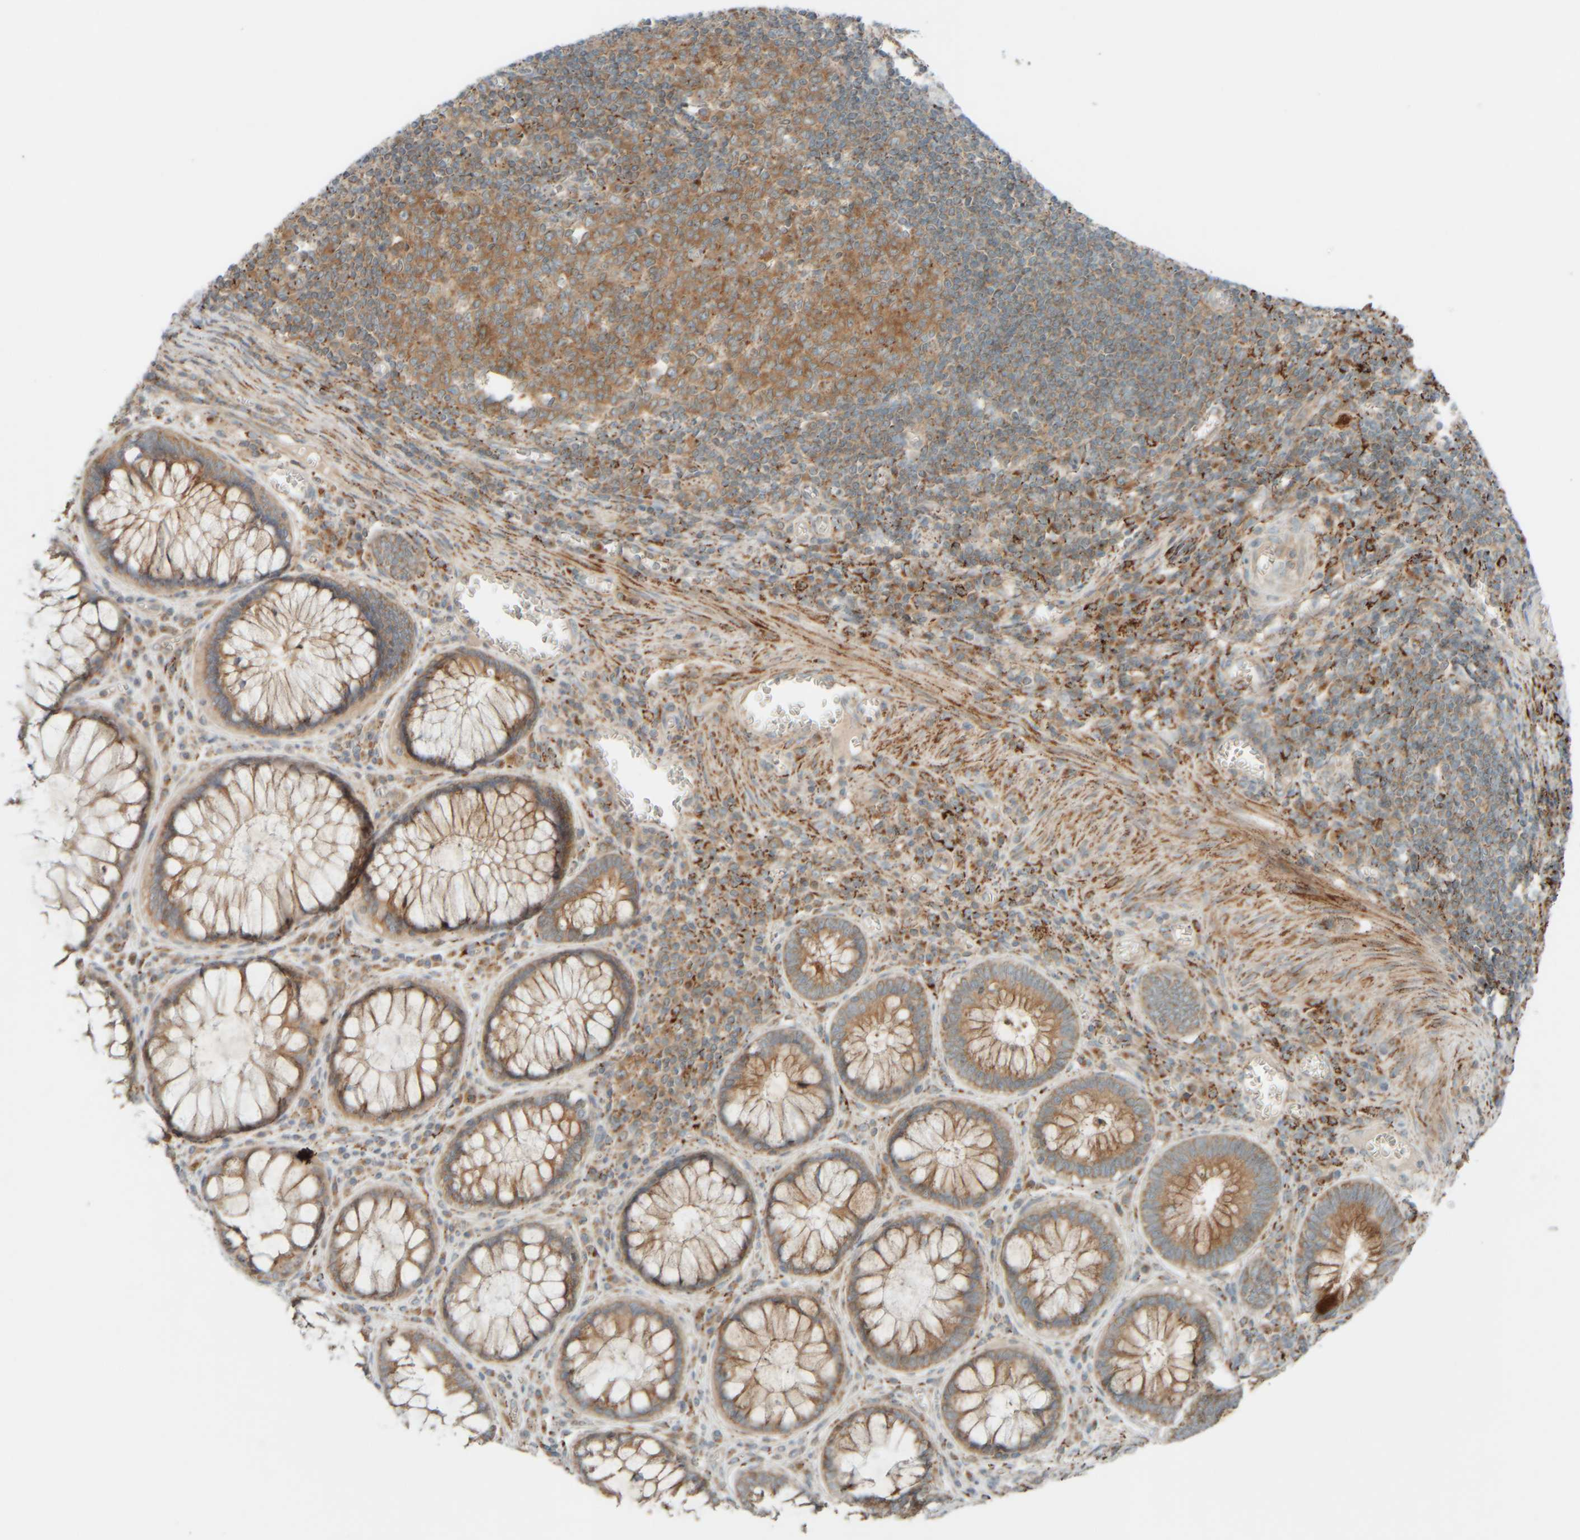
{"staining": {"intensity": "moderate", "quantity": ">75%", "location": "cytoplasmic/membranous"}, "tissue": "colorectal cancer", "cell_type": "Tumor cells", "image_type": "cancer", "snomed": [{"axis": "morphology", "description": "Inflammation, NOS"}, {"axis": "morphology", "description": "Adenocarcinoma, NOS"}, {"axis": "topography", "description": "Colon"}], "caption": "There is medium levels of moderate cytoplasmic/membranous expression in tumor cells of colorectal cancer (adenocarcinoma), as demonstrated by immunohistochemical staining (brown color).", "gene": "SPAG5", "patient": {"sex": "male", "age": 72}}